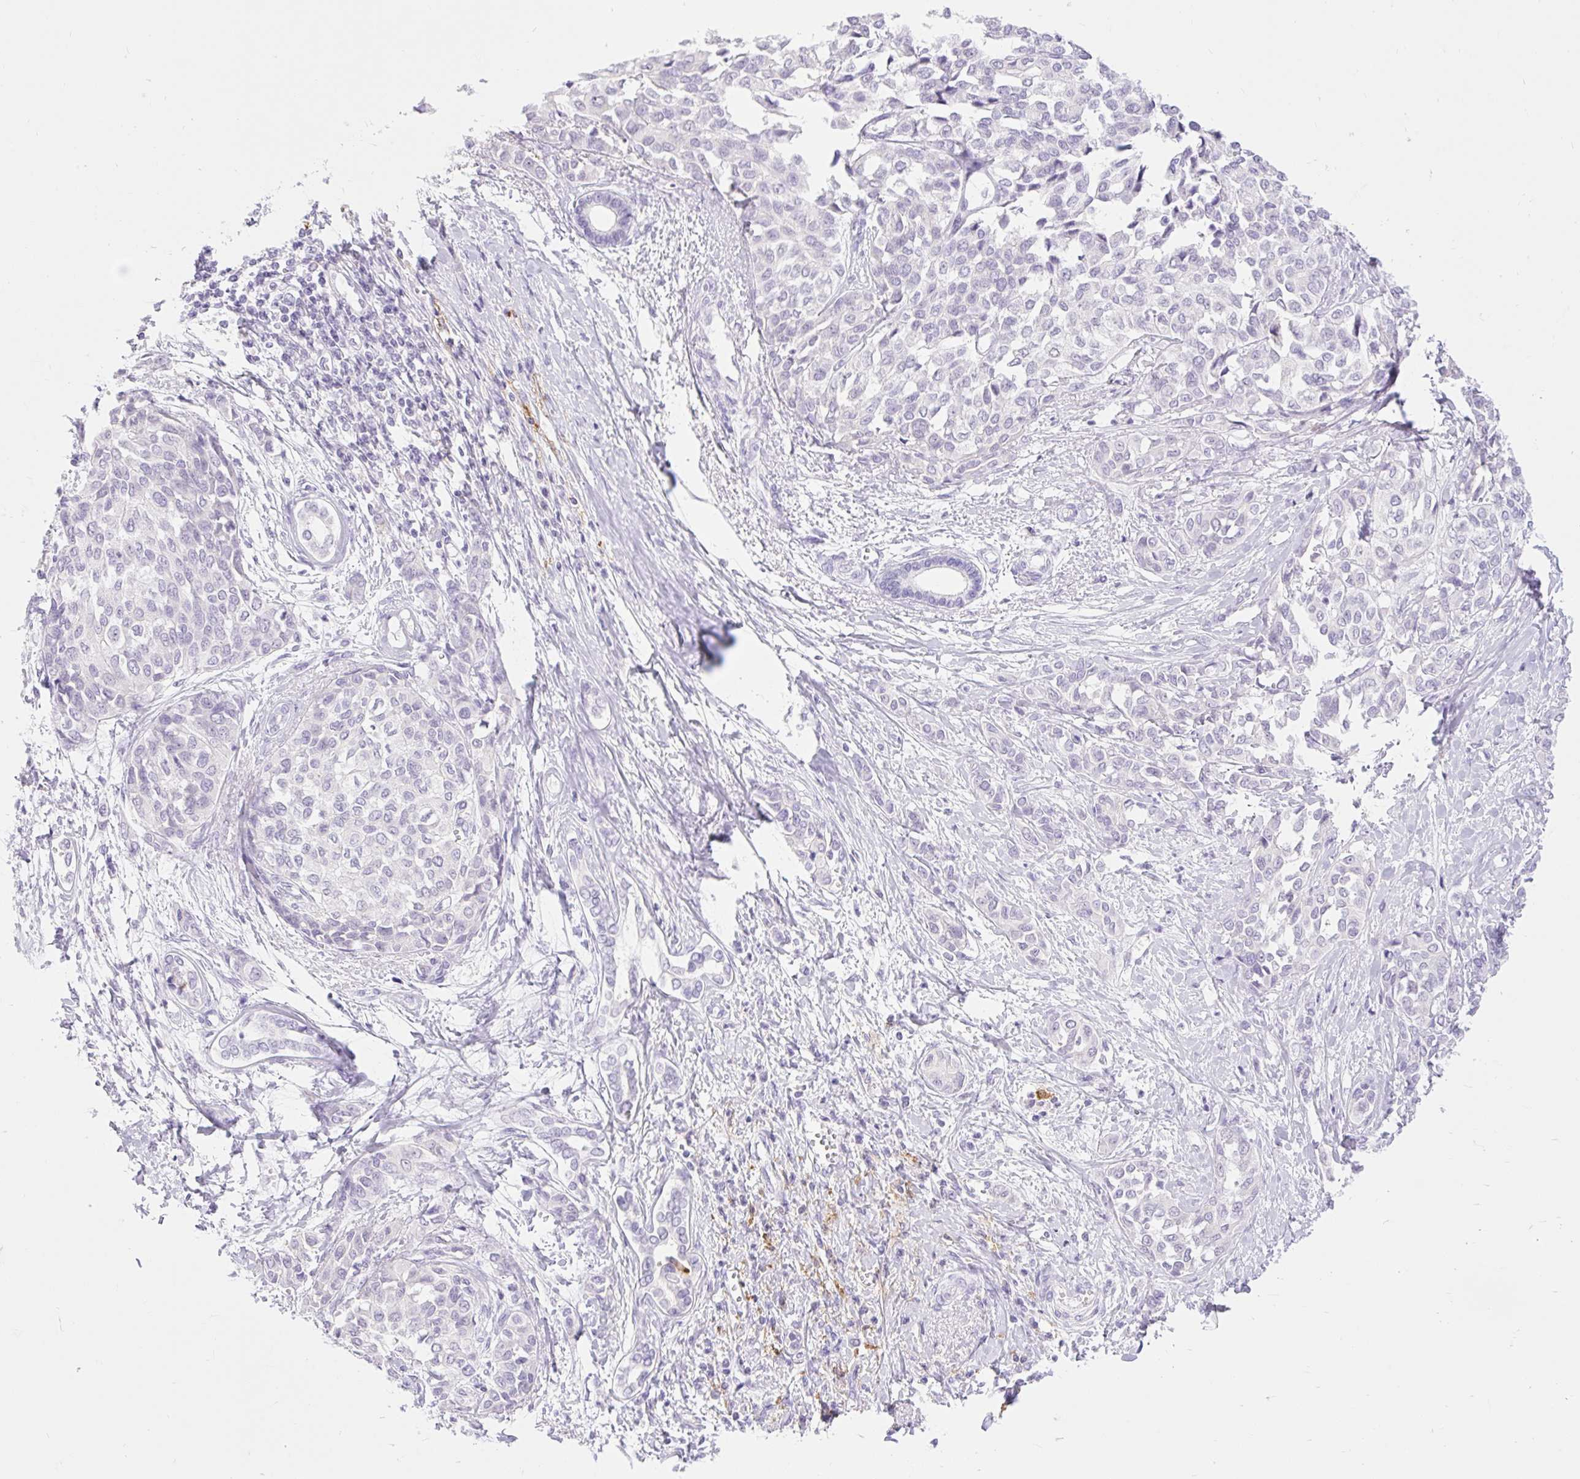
{"staining": {"intensity": "negative", "quantity": "none", "location": "none"}, "tissue": "liver cancer", "cell_type": "Tumor cells", "image_type": "cancer", "snomed": [{"axis": "morphology", "description": "Cholangiocarcinoma"}, {"axis": "topography", "description": "Liver"}], "caption": "DAB (3,3'-diaminobenzidine) immunohistochemical staining of liver cancer reveals no significant expression in tumor cells.", "gene": "SIGLEC1", "patient": {"sex": "female", "age": 77}}